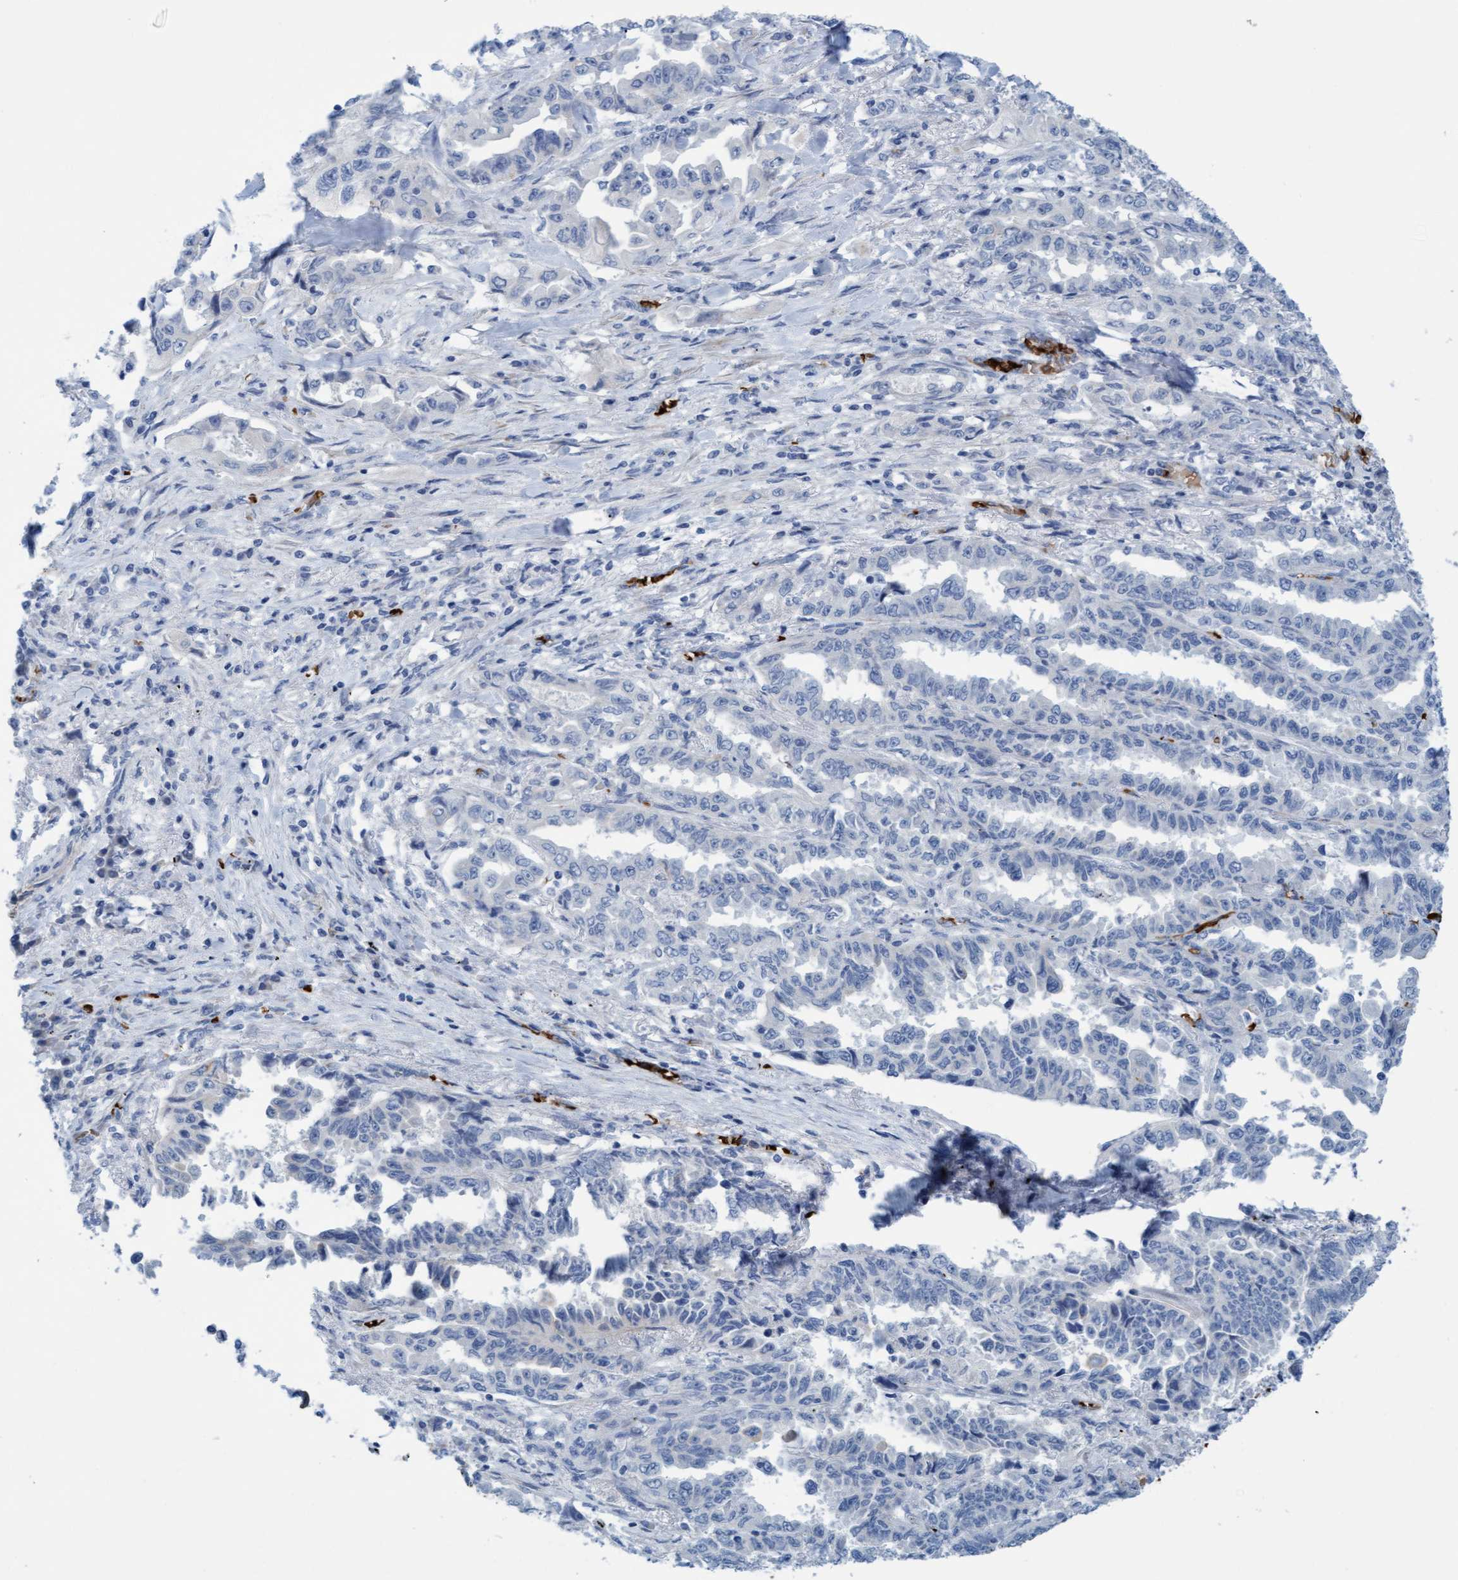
{"staining": {"intensity": "negative", "quantity": "none", "location": "none"}, "tissue": "lung cancer", "cell_type": "Tumor cells", "image_type": "cancer", "snomed": [{"axis": "morphology", "description": "Adenocarcinoma, NOS"}, {"axis": "topography", "description": "Lung"}], "caption": "A photomicrograph of lung cancer stained for a protein reveals no brown staining in tumor cells.", "gene": "P2RX5", "patient": {"sex": "female", "age": 51}}